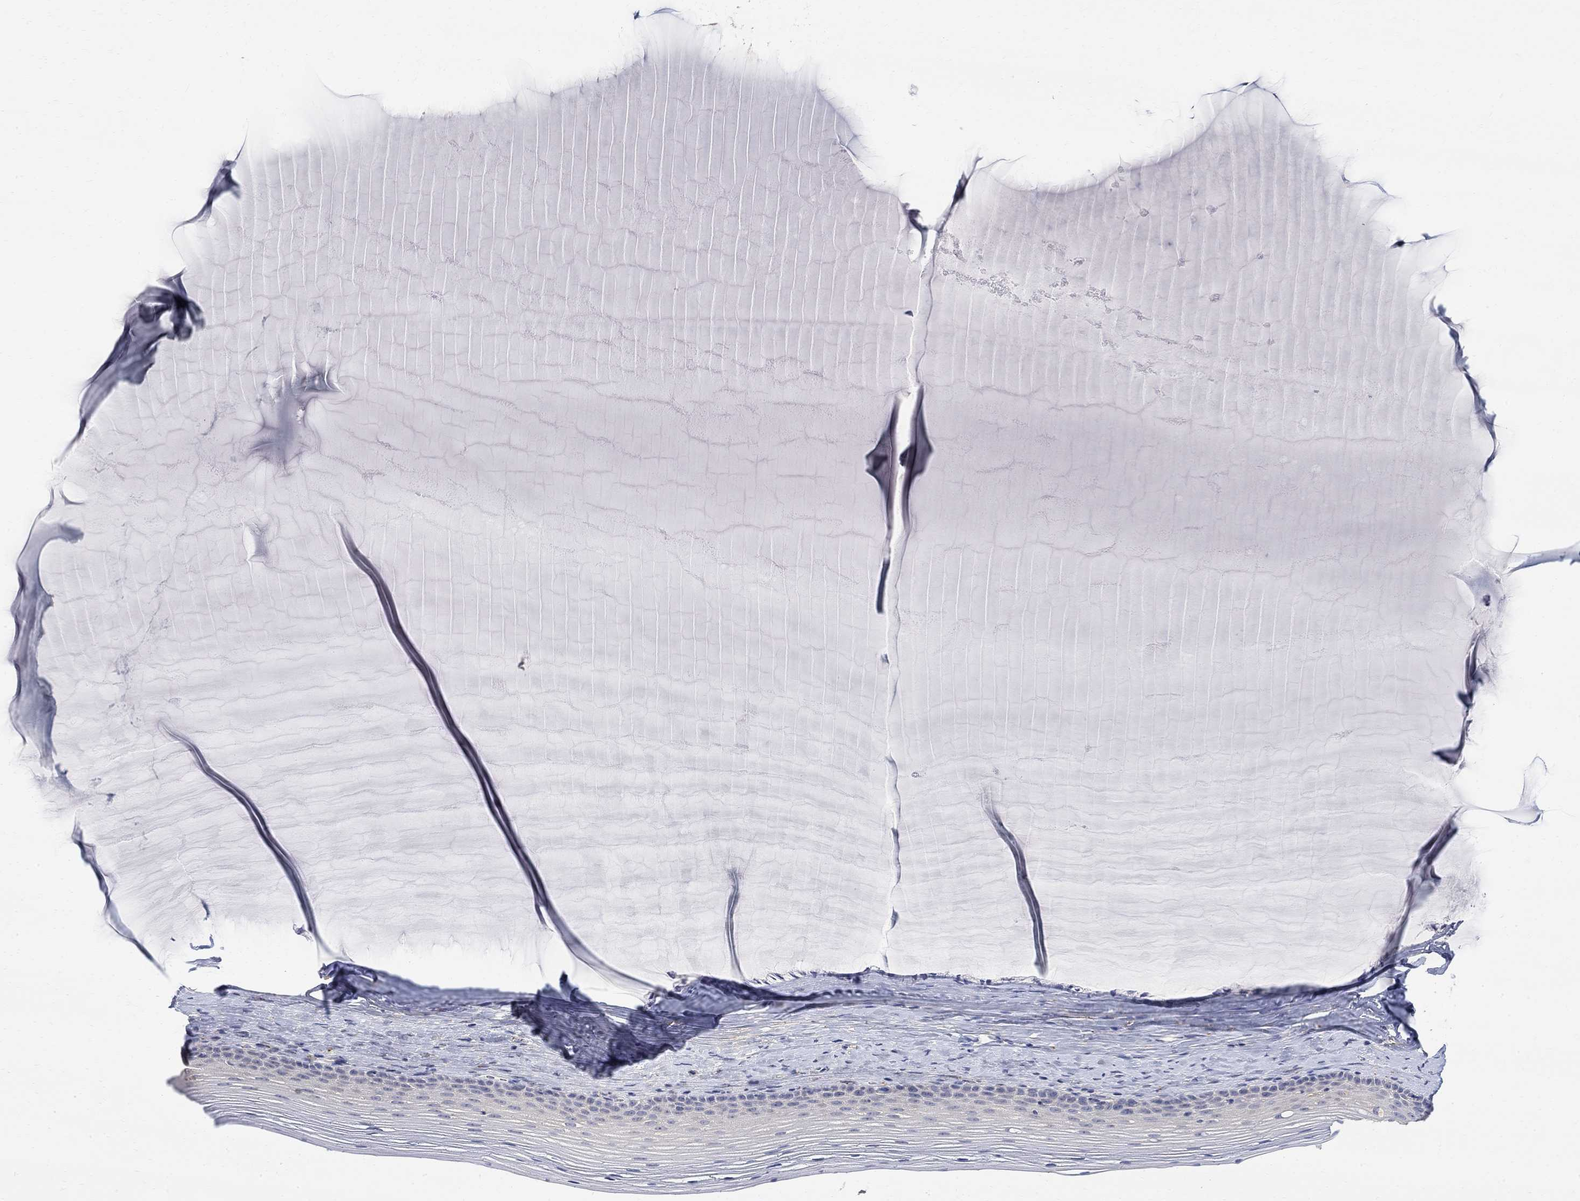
{"staining": {"intensity": "negative", "quantity": "none", "location": "none"}, "tissue": "cervix", "cell_type": "Glandular cells", "image_type": "normal", "snomed": [{"axis": "morphology", "description": "Normal tissue, NOS"}, {"axis": "topography", "description": "Cervix"}], "caption": "DAB immunohistochemical staining of benign cervix demonstrates no significant staining in glandular cells. The staining is performed using DAB brown chromogen with nuclei counter-stained in using hematoxylin.", "gene": "FNDC5", "patient": {"sex": "female", "age": 40}}